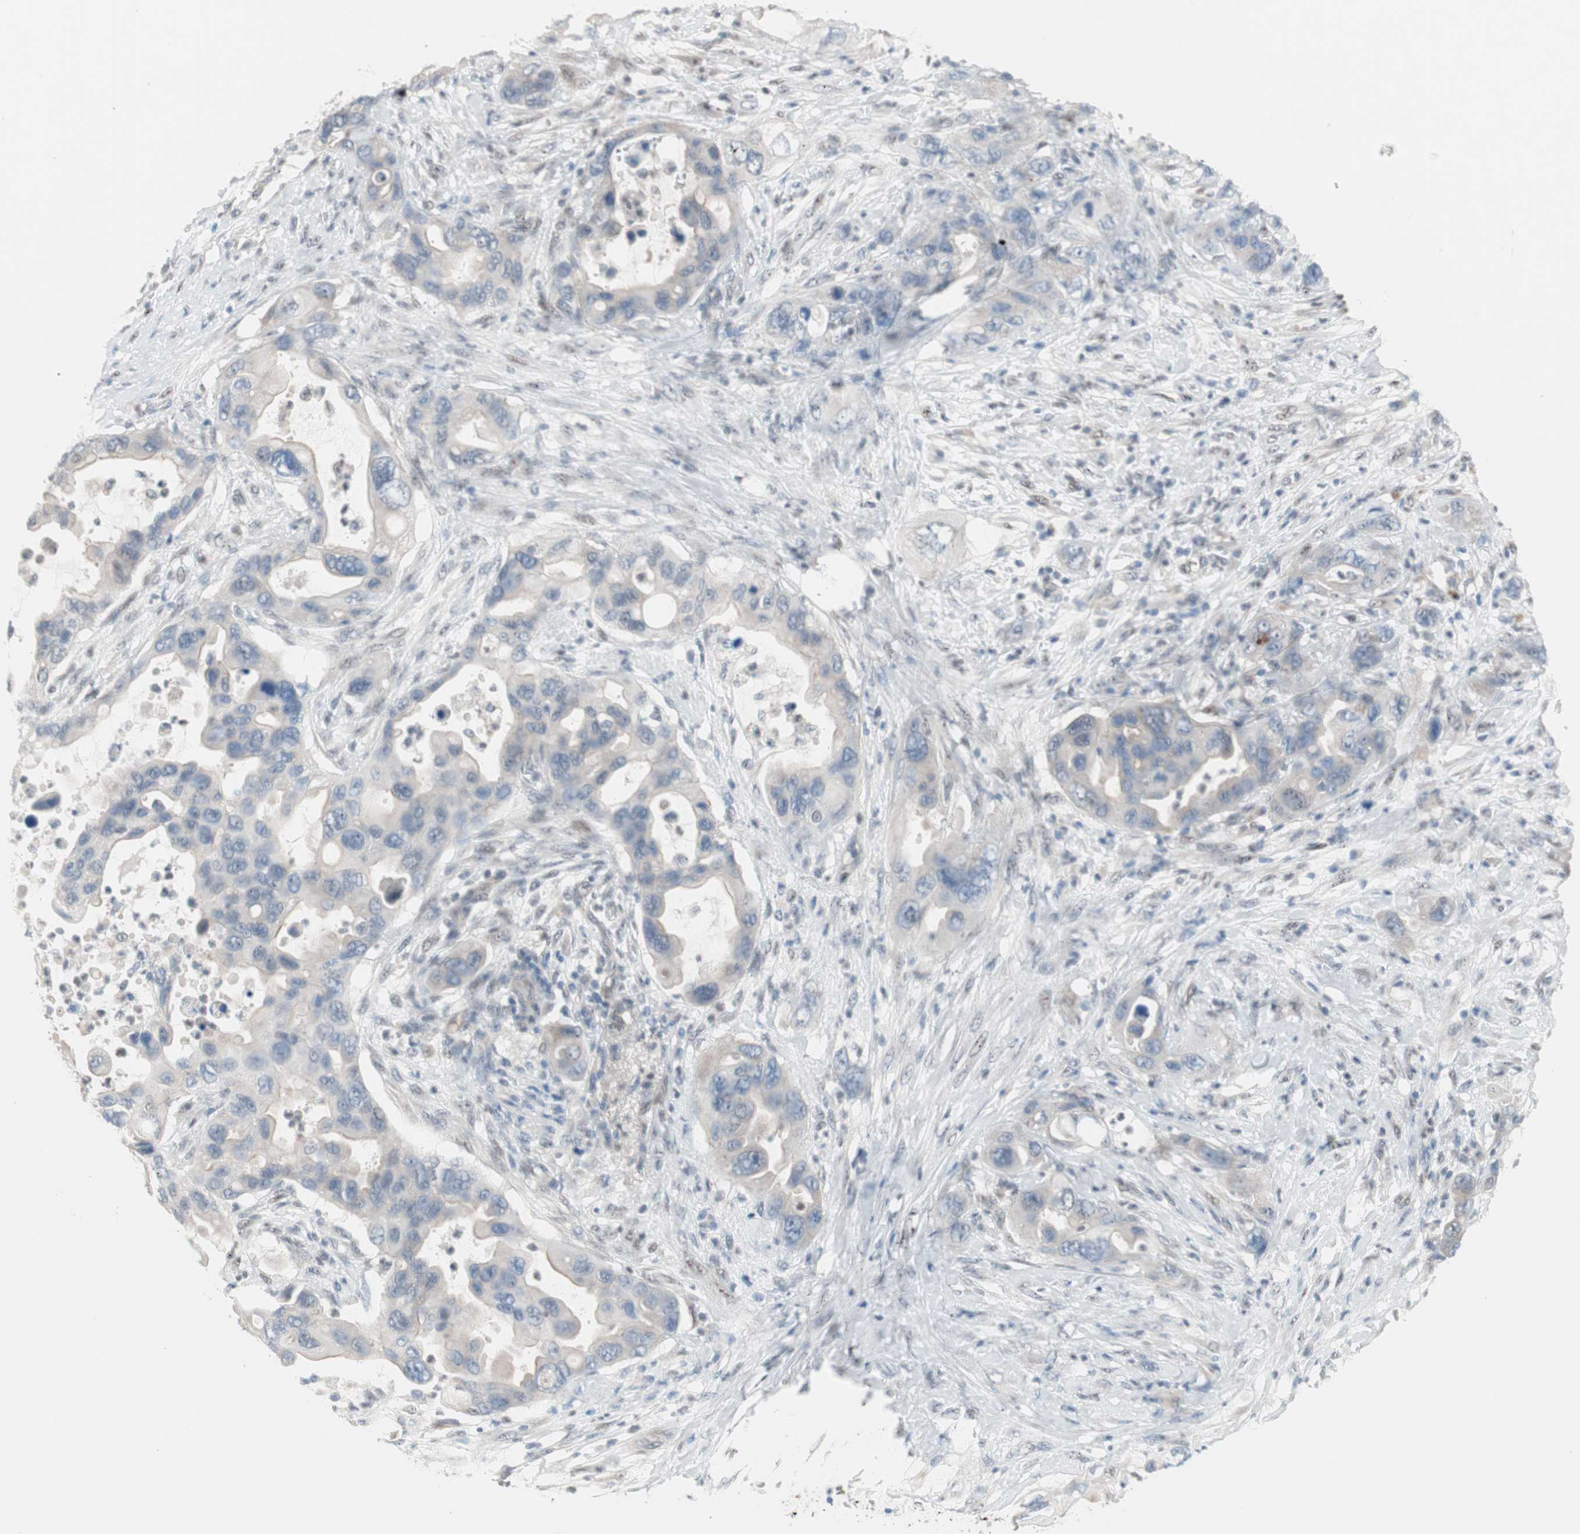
{"staining": {"intensity": "weak", "quantity": "<25%", "location": "cytoplasmic/membranous"}, "tissue": "pancreatic cancer", "cell_type": "Tumor cells", "image_type": "cancer", "snomed": [{"axis": "morphology", "description": "Adenocarcinoma, NOS"}, {"axis": "topography", "description": "Pancreas"}], "caption": "A high-resolution histopathology image shows IHC staining of pancreatic cancer (adenocarcinoma), which shows no significant staining in tumor cells.", "gene": "CAND2", "patient": {"sex": "female", "age": 71}}